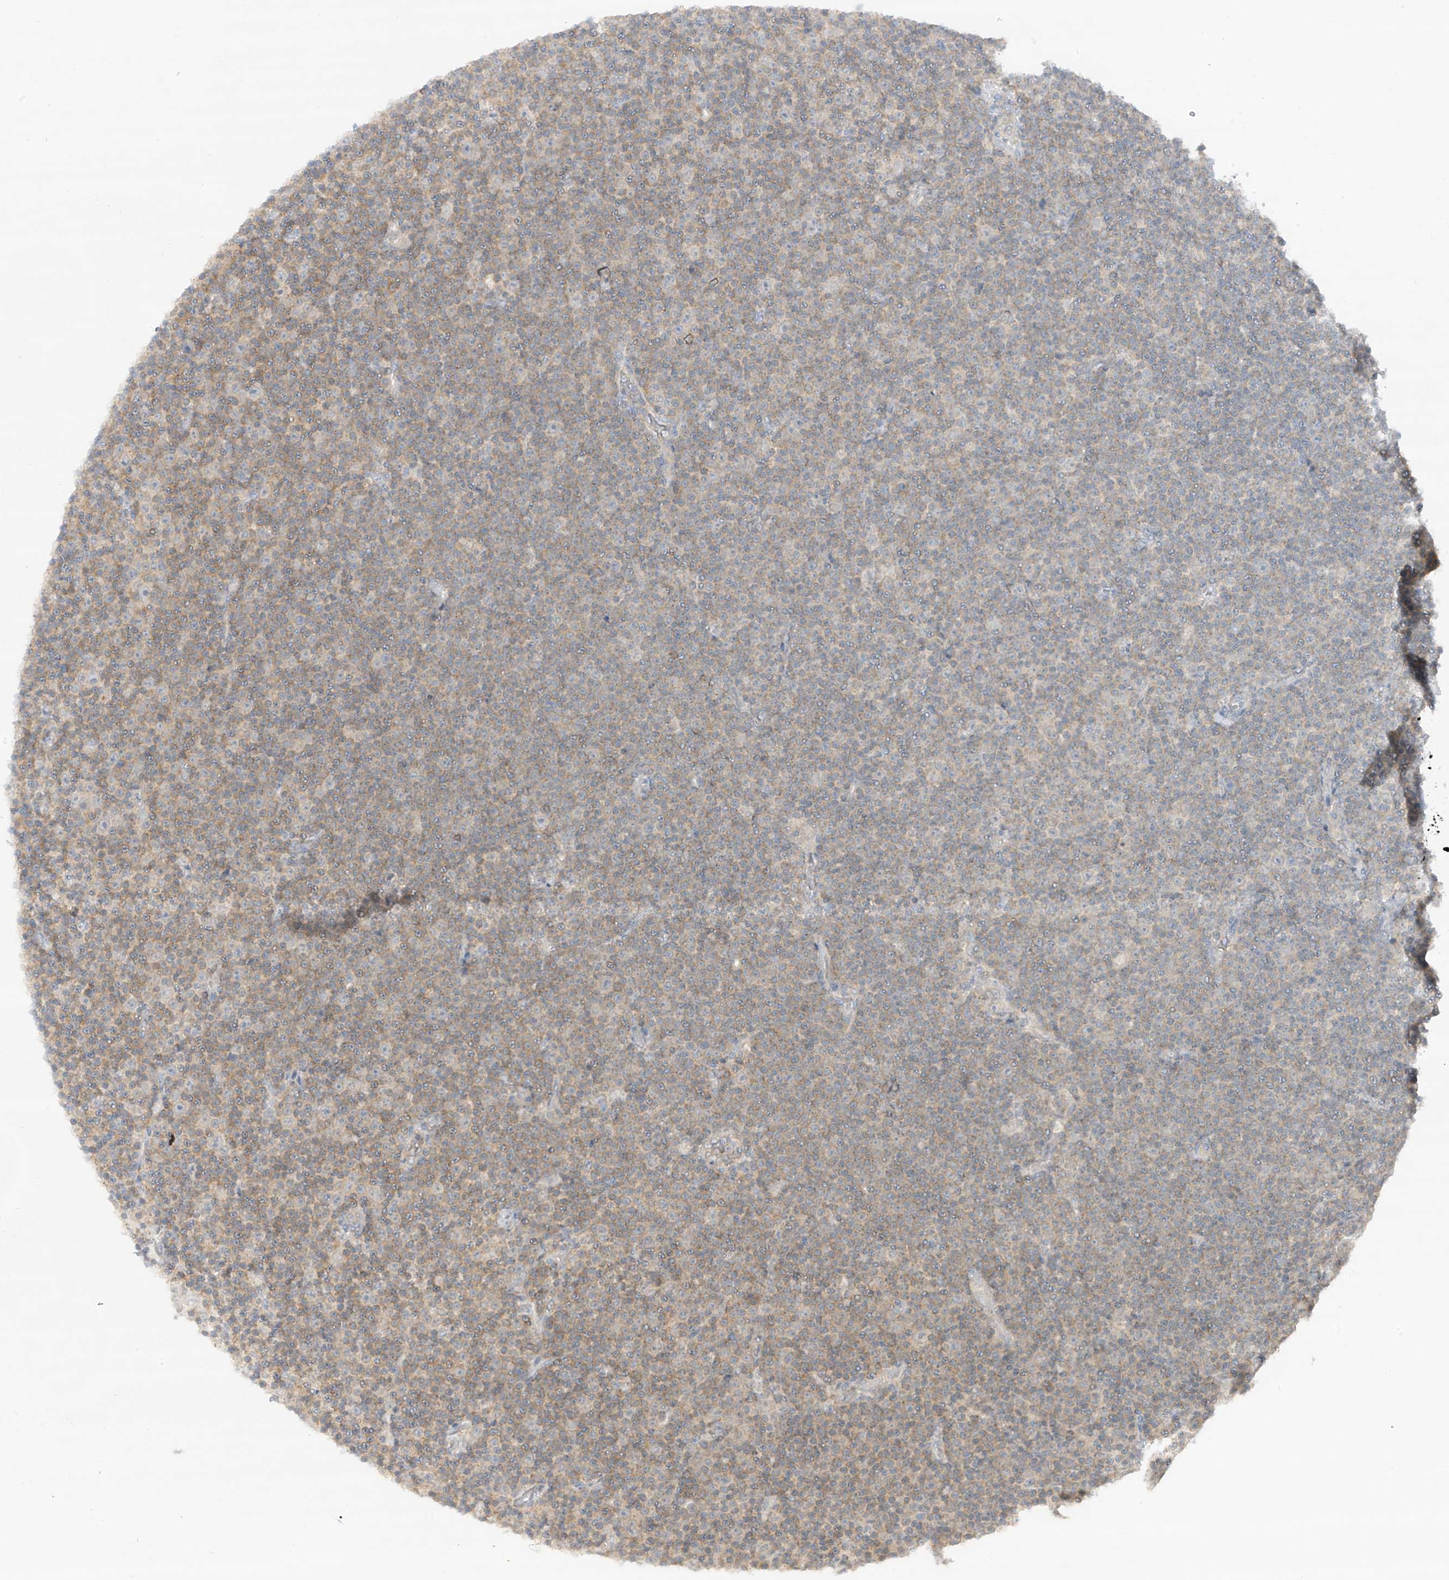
{"staining": {"intensity": "weak", "quantity": "25%-75%", "location": "cytoplasmic/membranous"}, "tissue": "lymphoma", "cell_type": "Tumor cells", "image_type": "cancer", "snomed": [{"axis": "morphology", "description": "Malignant lymphoma, non-Hodgkin's type, Low grade"}, {"axis": "topography", "description": "Lymph node"}], "caption": "Malignant lymphoma, non-Hodgkin's type (low-grade) stained with a brown dye demonstrates weak cytoplasmic/membranous positive positivity in approximately 25%-75% of tumor cells.", "gene": "ANGEL2", "patient": {"sex": "female", "age": 67}}